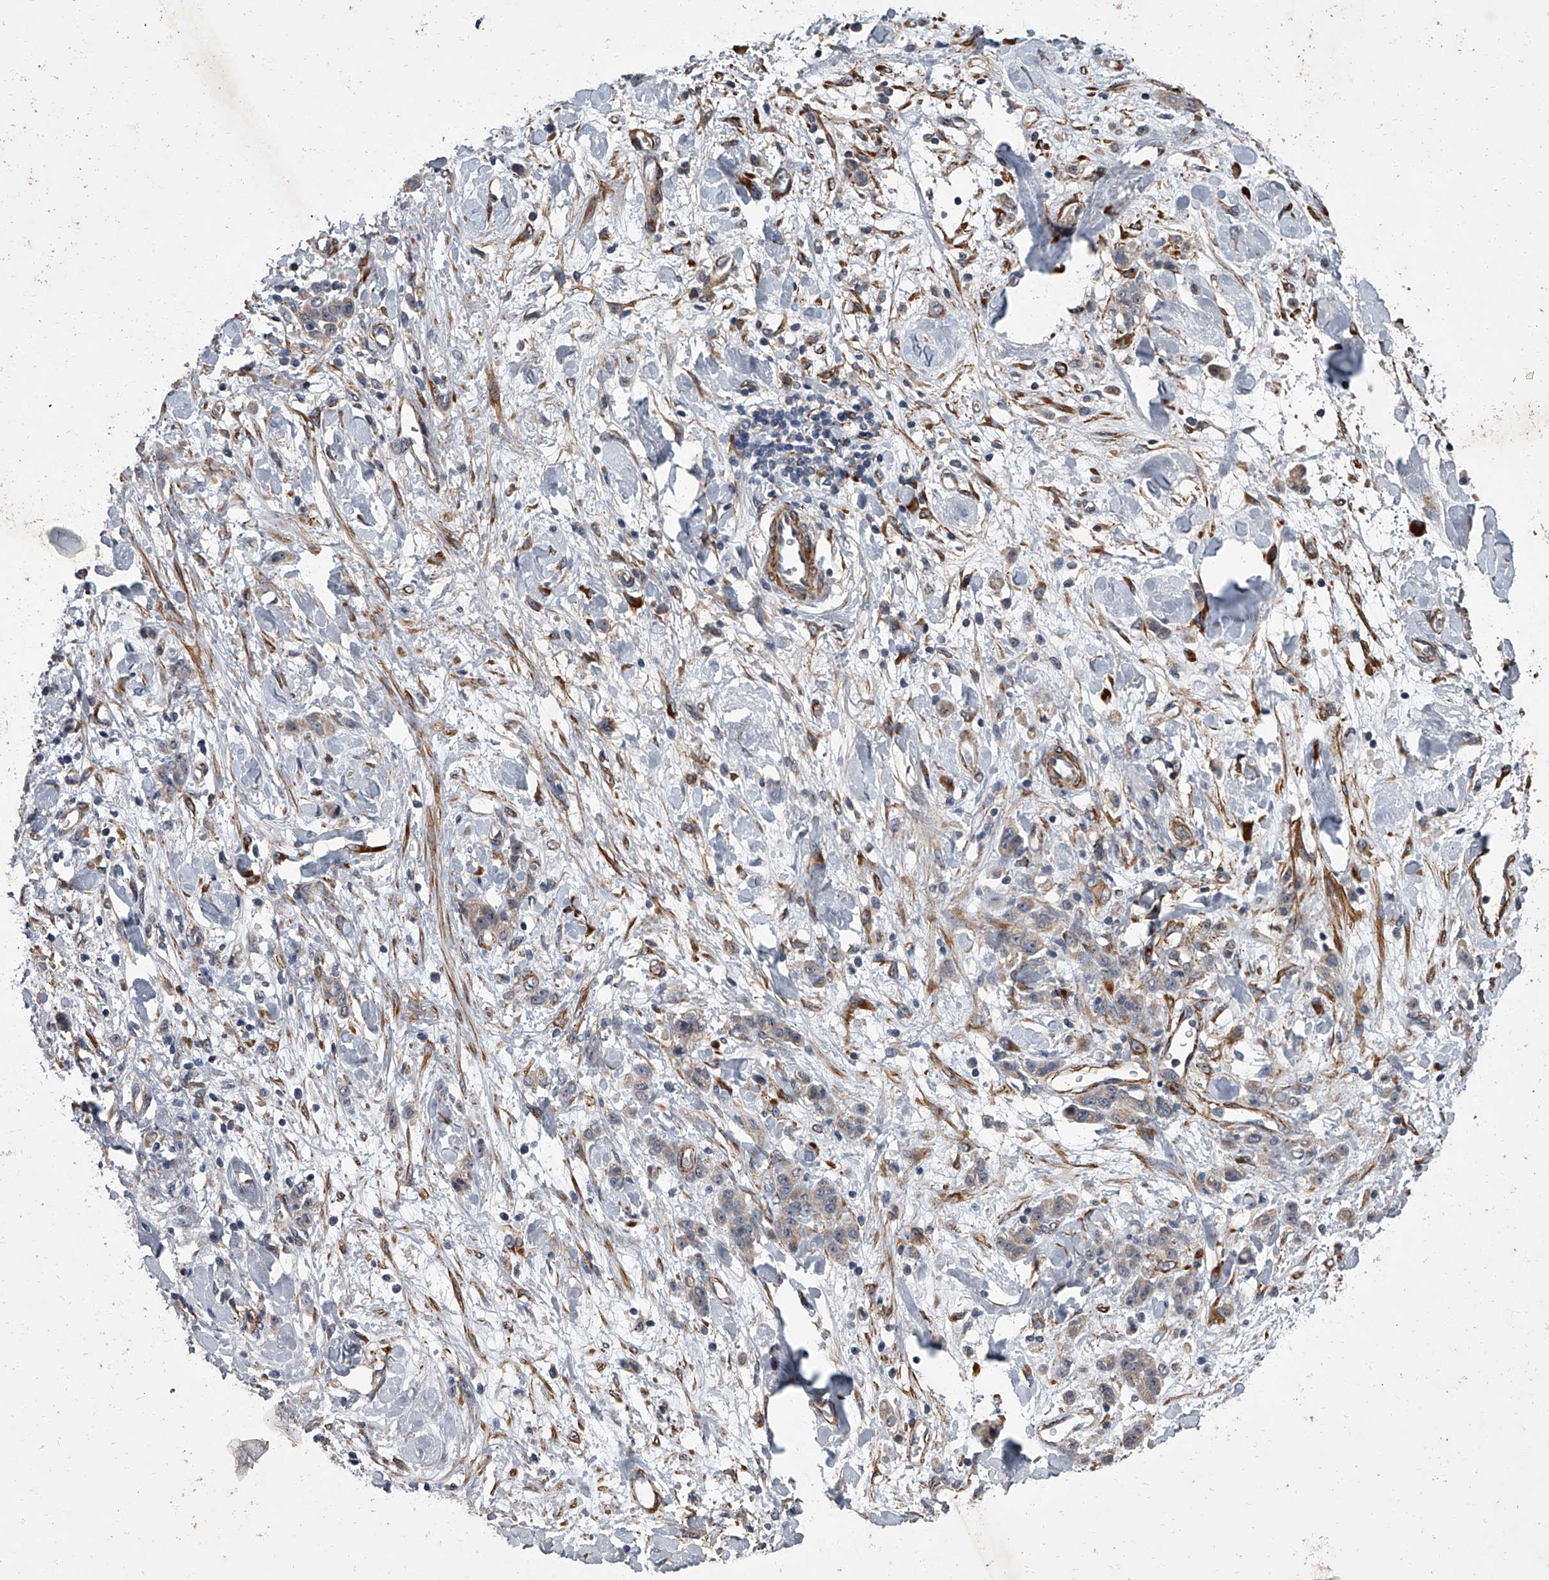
{"staining": {"intensity": "negative", "quantity": "none", "location": "none"}, "tissue": "stomach cancer", "cell_type": "Tumor cells", "image_type": "cancer", "snomed": [{"axis": "morphology", "description": "Normal tissue, NOS"}, {"axis": "morphology", "description": "Adenocarcinoma, NOS"}, {"axis": "topography", "description": "Stomach"}], "caption": "An image of stomach cancer (adenocarcinoma) stained for a protein exhibits no brown staining in tumor cells. Nuclei are stained in blue.", "gene": "SIRT4", "patient": {"sex": "male", "age": 82}}